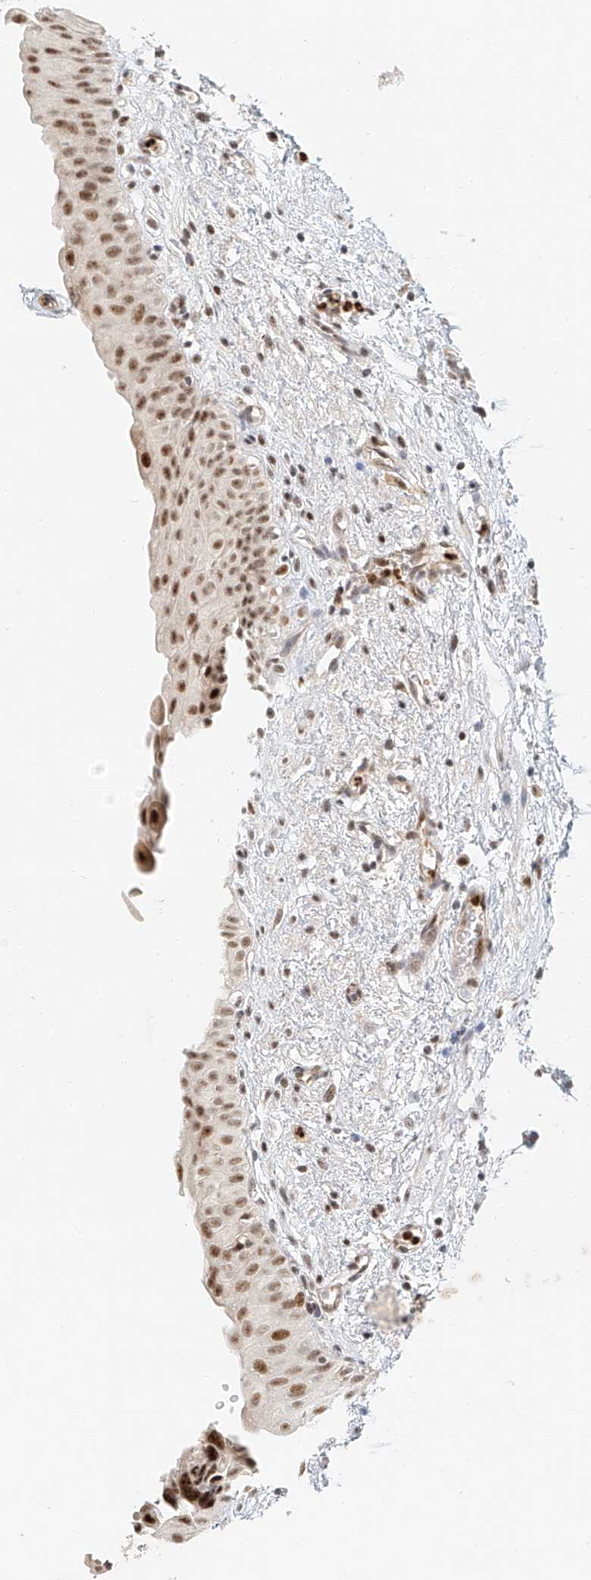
{"staining": {"intensity": "strong", "quantity": ">75%", "location": "nuclear"}, "tissue": "urinary bladder", "cell_type": "Urothelial cells", "image_type": "normal", "snomed": [{"axis": "morphology", "description": "Normal tissue, NOS"}, {"axis": "topography", "description": "Urinary bladder"}], "caption": "Immunohistochemical staining of normal urinary bladder demonstrates >75% levels of strong nuclear protein expression in about >75% of urothelial cells. (DAB (3,3'-diaminobenzidine) IHC with brightfield microscopy, high magnification).", "gene": "CXorf58", "patient": {"sex": "male", "age": 51}}